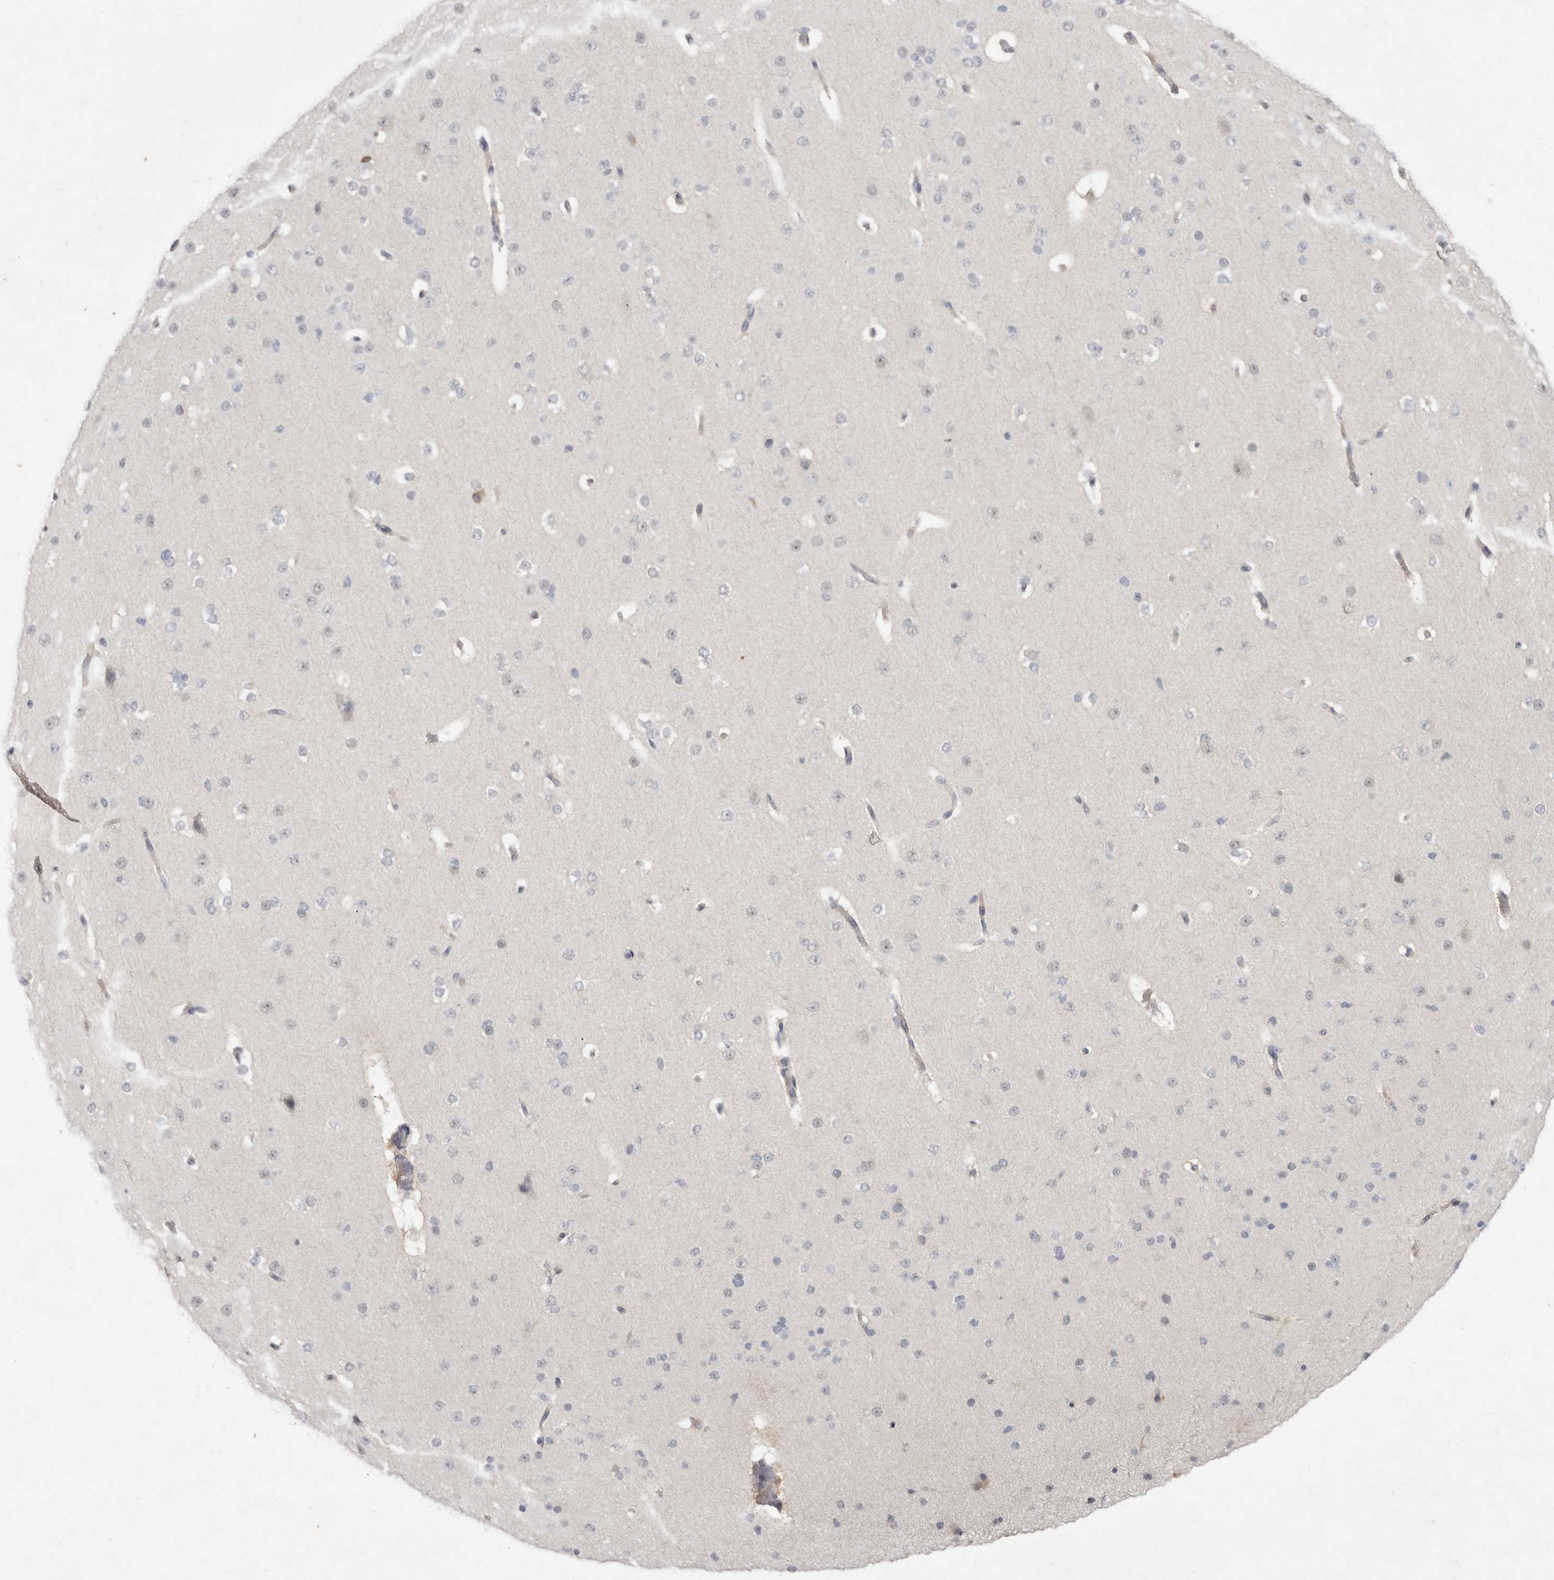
{"staining": {"intensity": "negative", "quantity": "none", "location": "none"}, "tissue": "cerebral cortex", "cell_type": "Endothelial cells", "image_type": "normal", "snomed": [{"axis": "morphology", "description": "Normal tissue, NOS"}, {"axis": "morphology", "description": "Developmental malformation"}, {"axis": "topography", "description": "Cerebral cortex"}], "caption": "Endothelial cells are negative for protein expression in benign human cerebral cortex. (Brightfield microscopy of DAB (3,3'-diaminobenzidine) immunohistochemistry at high magnification).", "gene": "TADA1", "patient": {"sex": "female", "age": 30}}